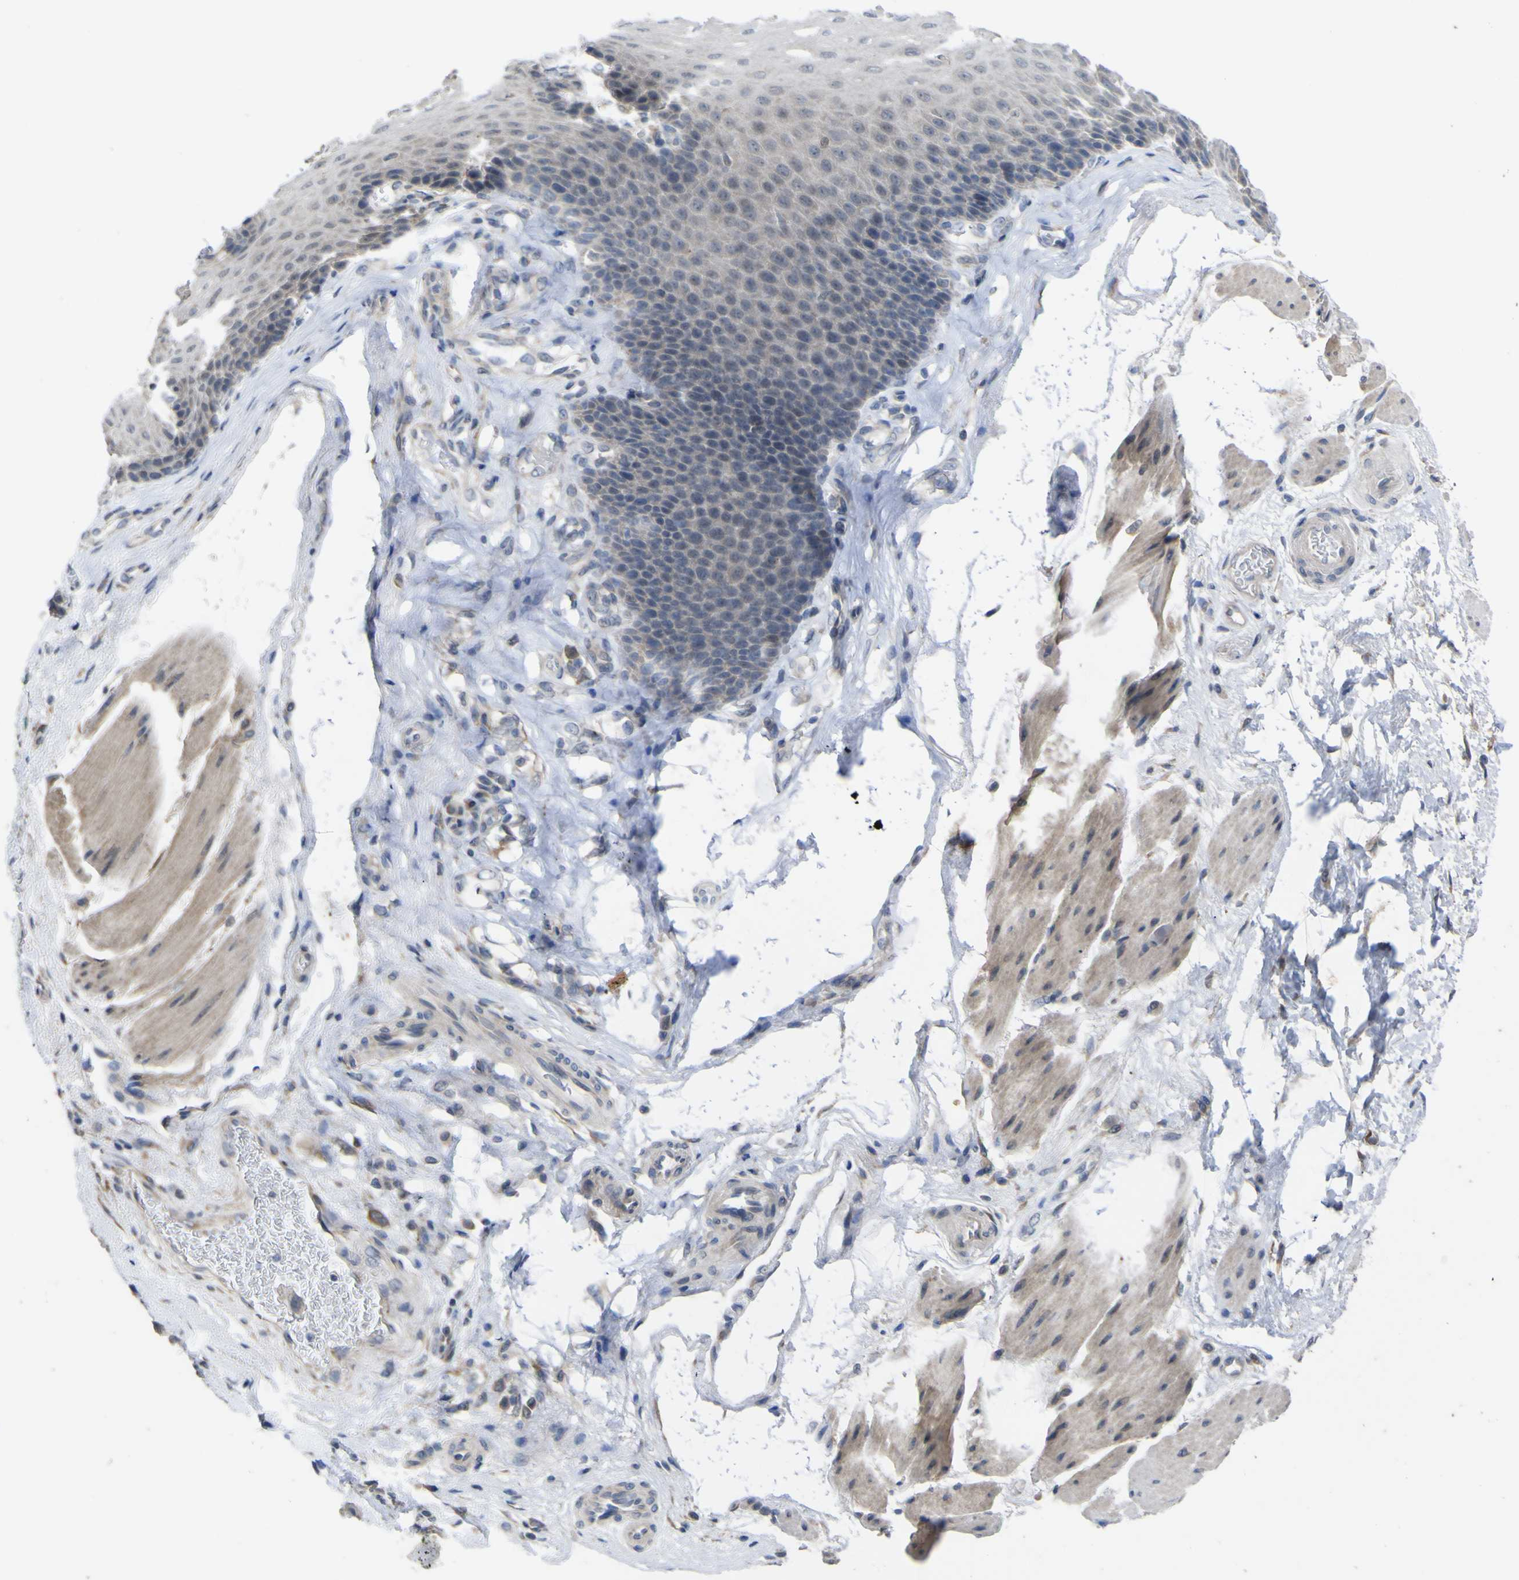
{"staining": {"intensity": "negative", "quantity": "none", "location": "none"}, "tissue": "esophagus", "cell_type": "Squamous epithelial cells", "image_type": "normal", "snomed": [{"axis": "morphology", "description": "Normal tissue, NOS"}, {"axis": "topography", "description": "Esophagus"}], "caption": "Benign esophagus was stained to show a protein in brown. There is no significant expression in squamous epithelial cells. (DAB IHC visualized using brightfield microscopy, high magnification).", "gene": "TNFRSF11A", "patient": {"sex": "female", "age": 72}}